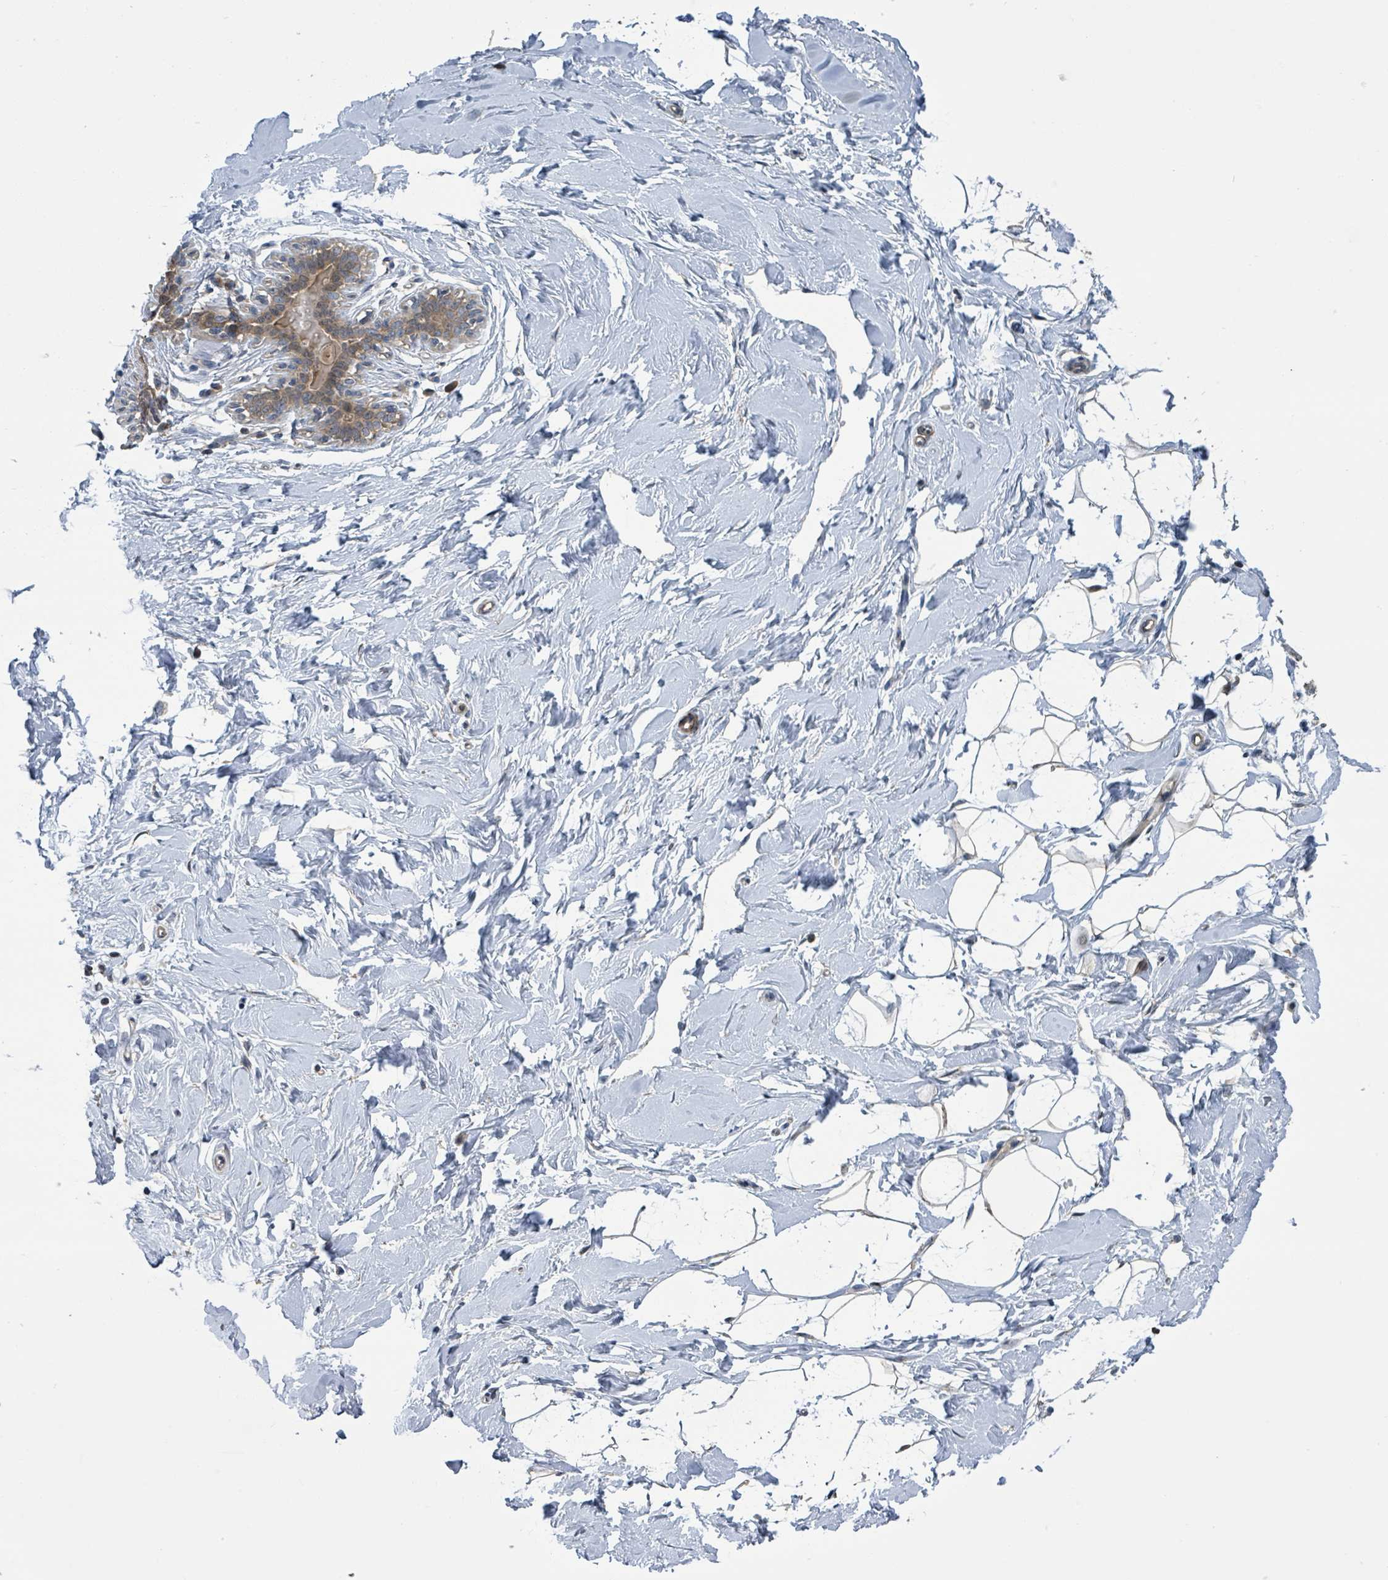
{"staining": {"intensity": "weak", "quantity": ">75%", "location": "cytoplasmic/membranous"}, "tissue": "breast", "cell_type": "Adipocytes", "image_type": "normal", "snomed": [{"axis": "morphology", "description": "Normal tissue, NOS"}, {"axis": "topography", "description": "Breast"}], "caption": "The photomicrograph reveals a brown stain indicating the presence of a protein in the cytoplasmic/membranous of adipocytes in breast. (DAB = brown stain, brightfield microscopy at high magnification).", "gene": "CCDC121", "patient": {"sex": "female", "age": 23}}